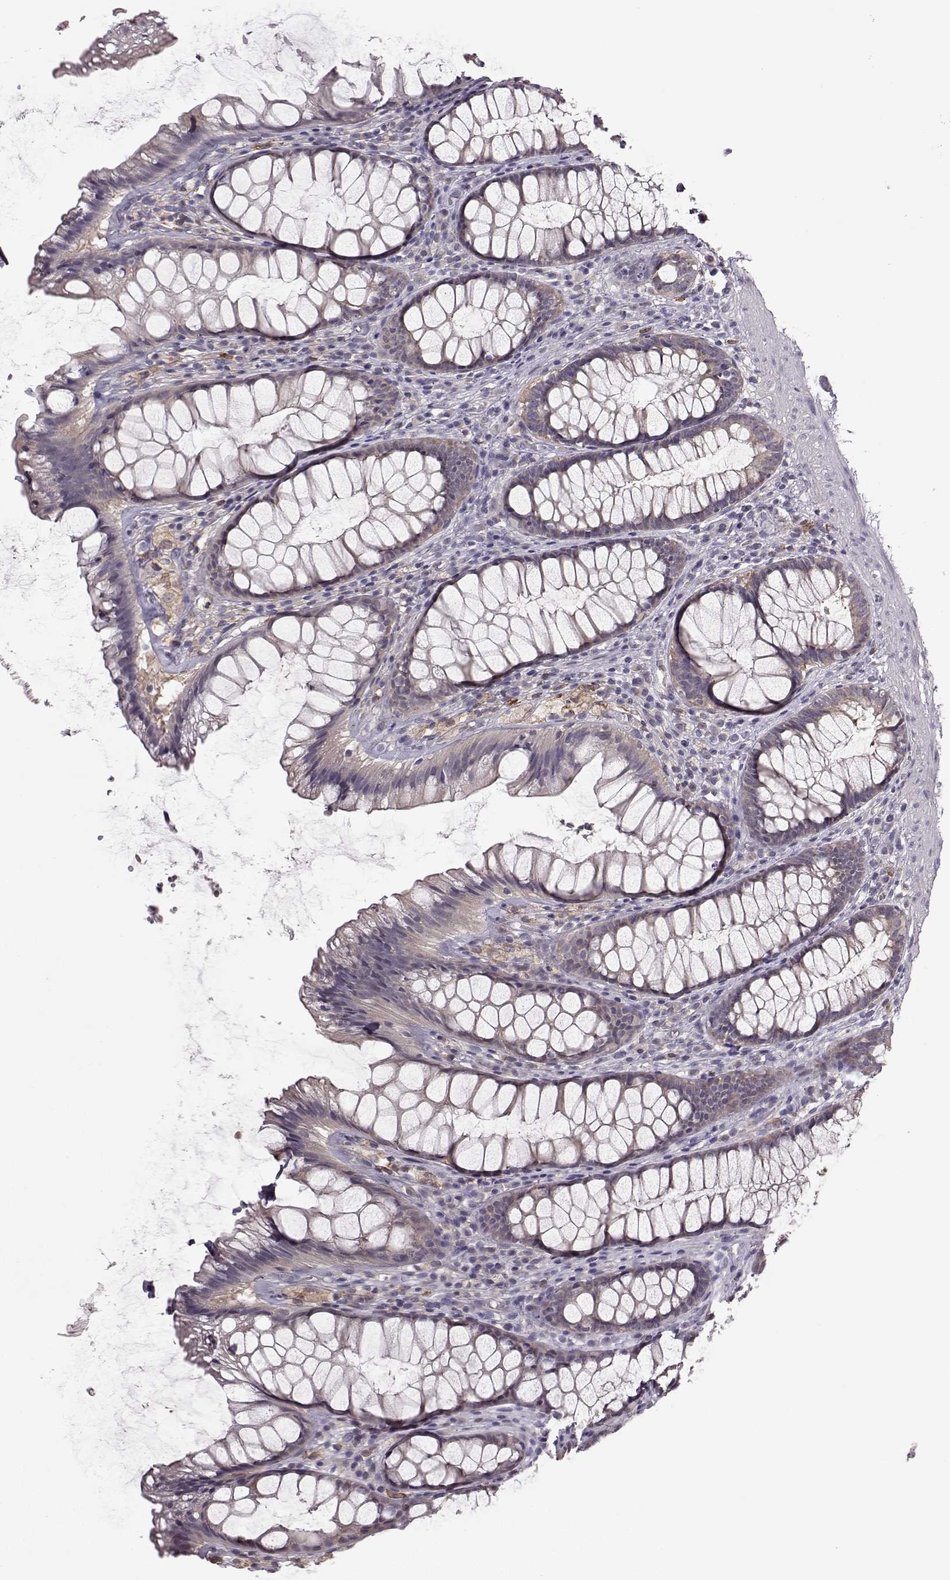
{"staining": {"intensity": "negative", "quantity": "none", "location": "none"}, "tissue": "rectum", "cell_type": "Glandular cells", "image_type": "normal", "snomed": [{"axis": "morphology", "description": "Normal tissue, NOS"}, {"axis": "topography", "description": "Rectum"}], "caption": "IHC photomicrograph of normal rectum stained for a protein (brown), which demonstrates no staining in glandular cells.", "gene": "SPAG17", "patient": {"sex": "male", "age": 72}}